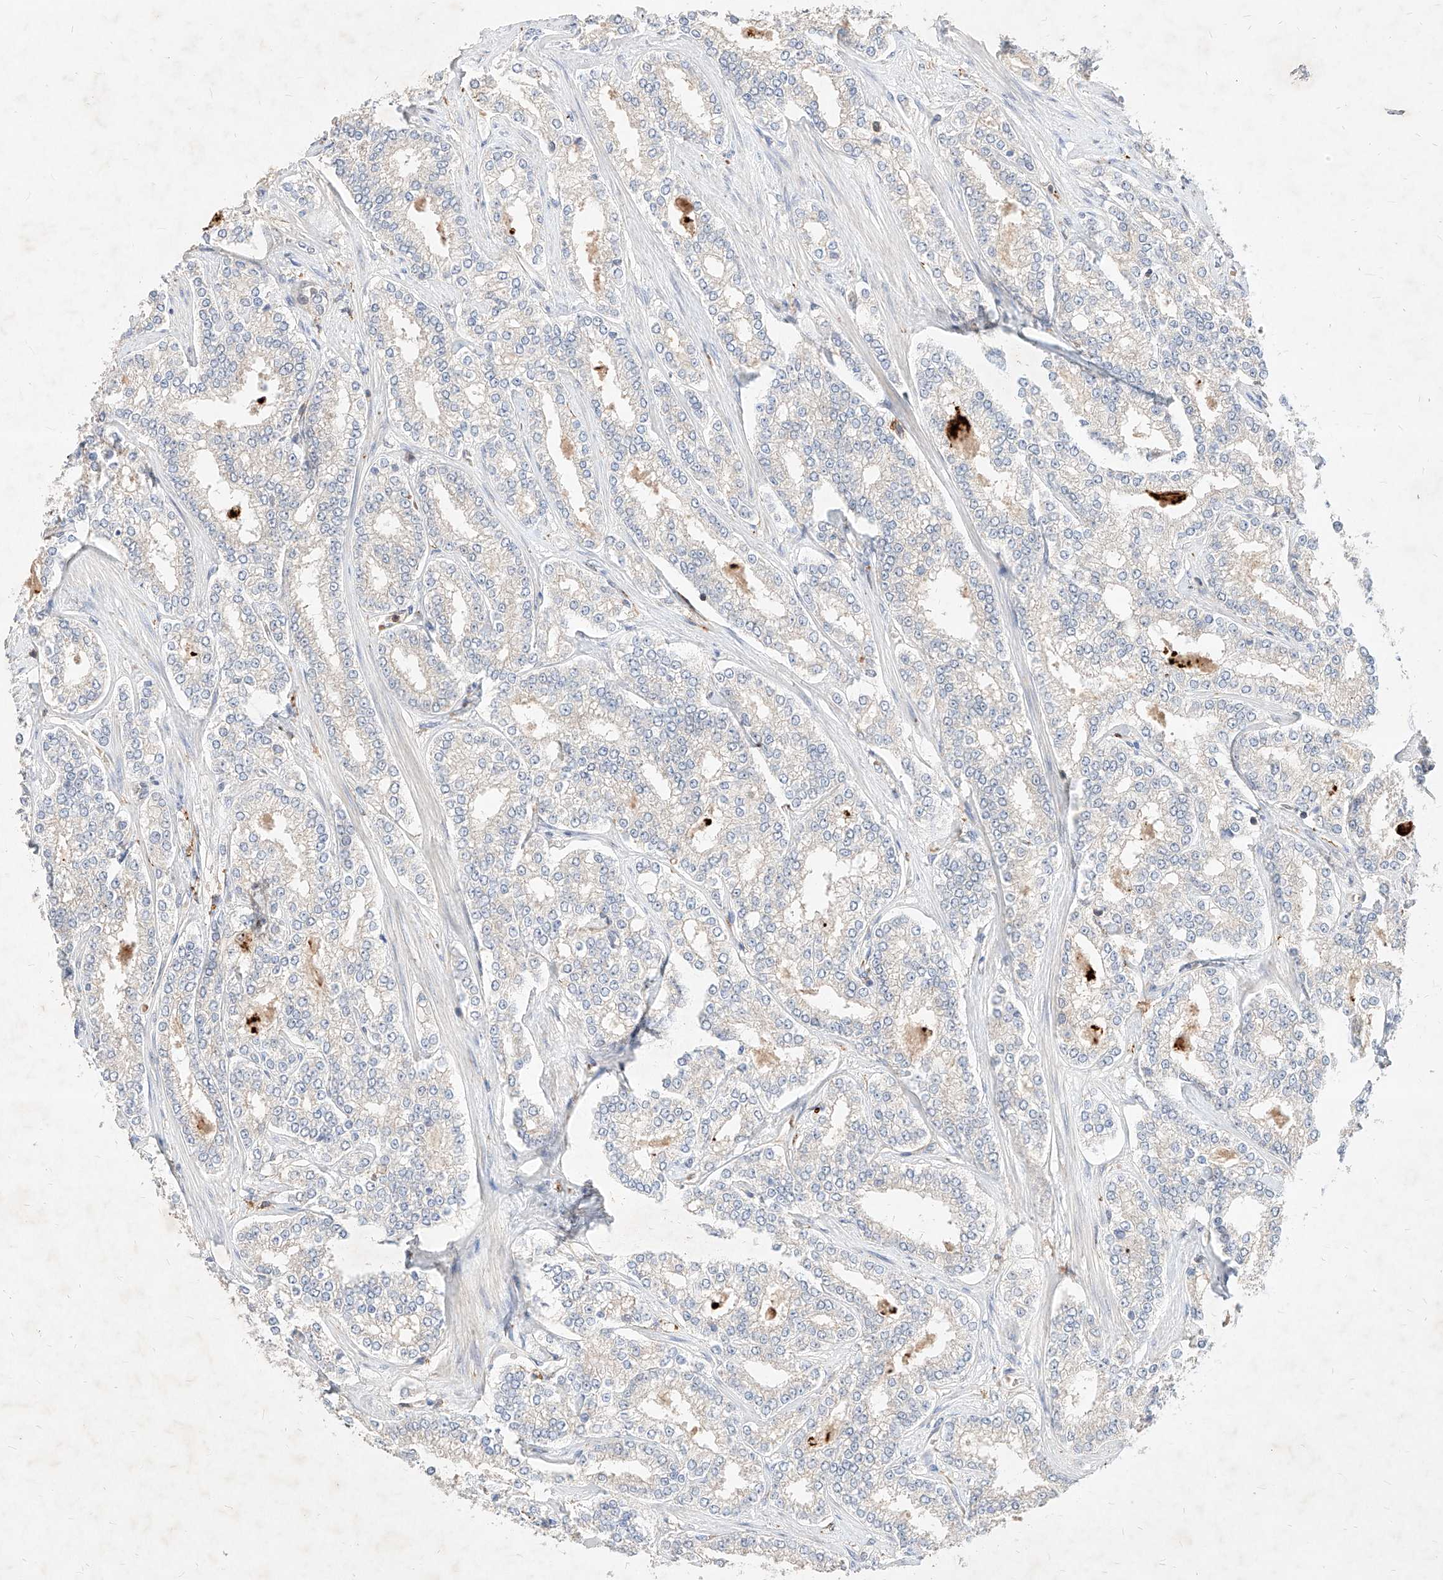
{"staining": {"intensity": "negative", "quantity": "none", "location": "none"}, "tissue": "prostate cancer", "cell_type": "Tumor cells", "image_type": "cancer", "snomed": [{"axis": "morphology", "description": "Normal tissue, NOS"}, {"axis": "morphology", "description": "Adenocarcinoma, High grade"}, {"axis": "topography", "description": "Prostate"}], "caption": "Immunohistochemistry of human adenocarcinoma (high-grade) (prostate) exhibits no positivity in tumor cells.", "gene": "TSNAX", "patient": {"sex": "male", "age": 83}}